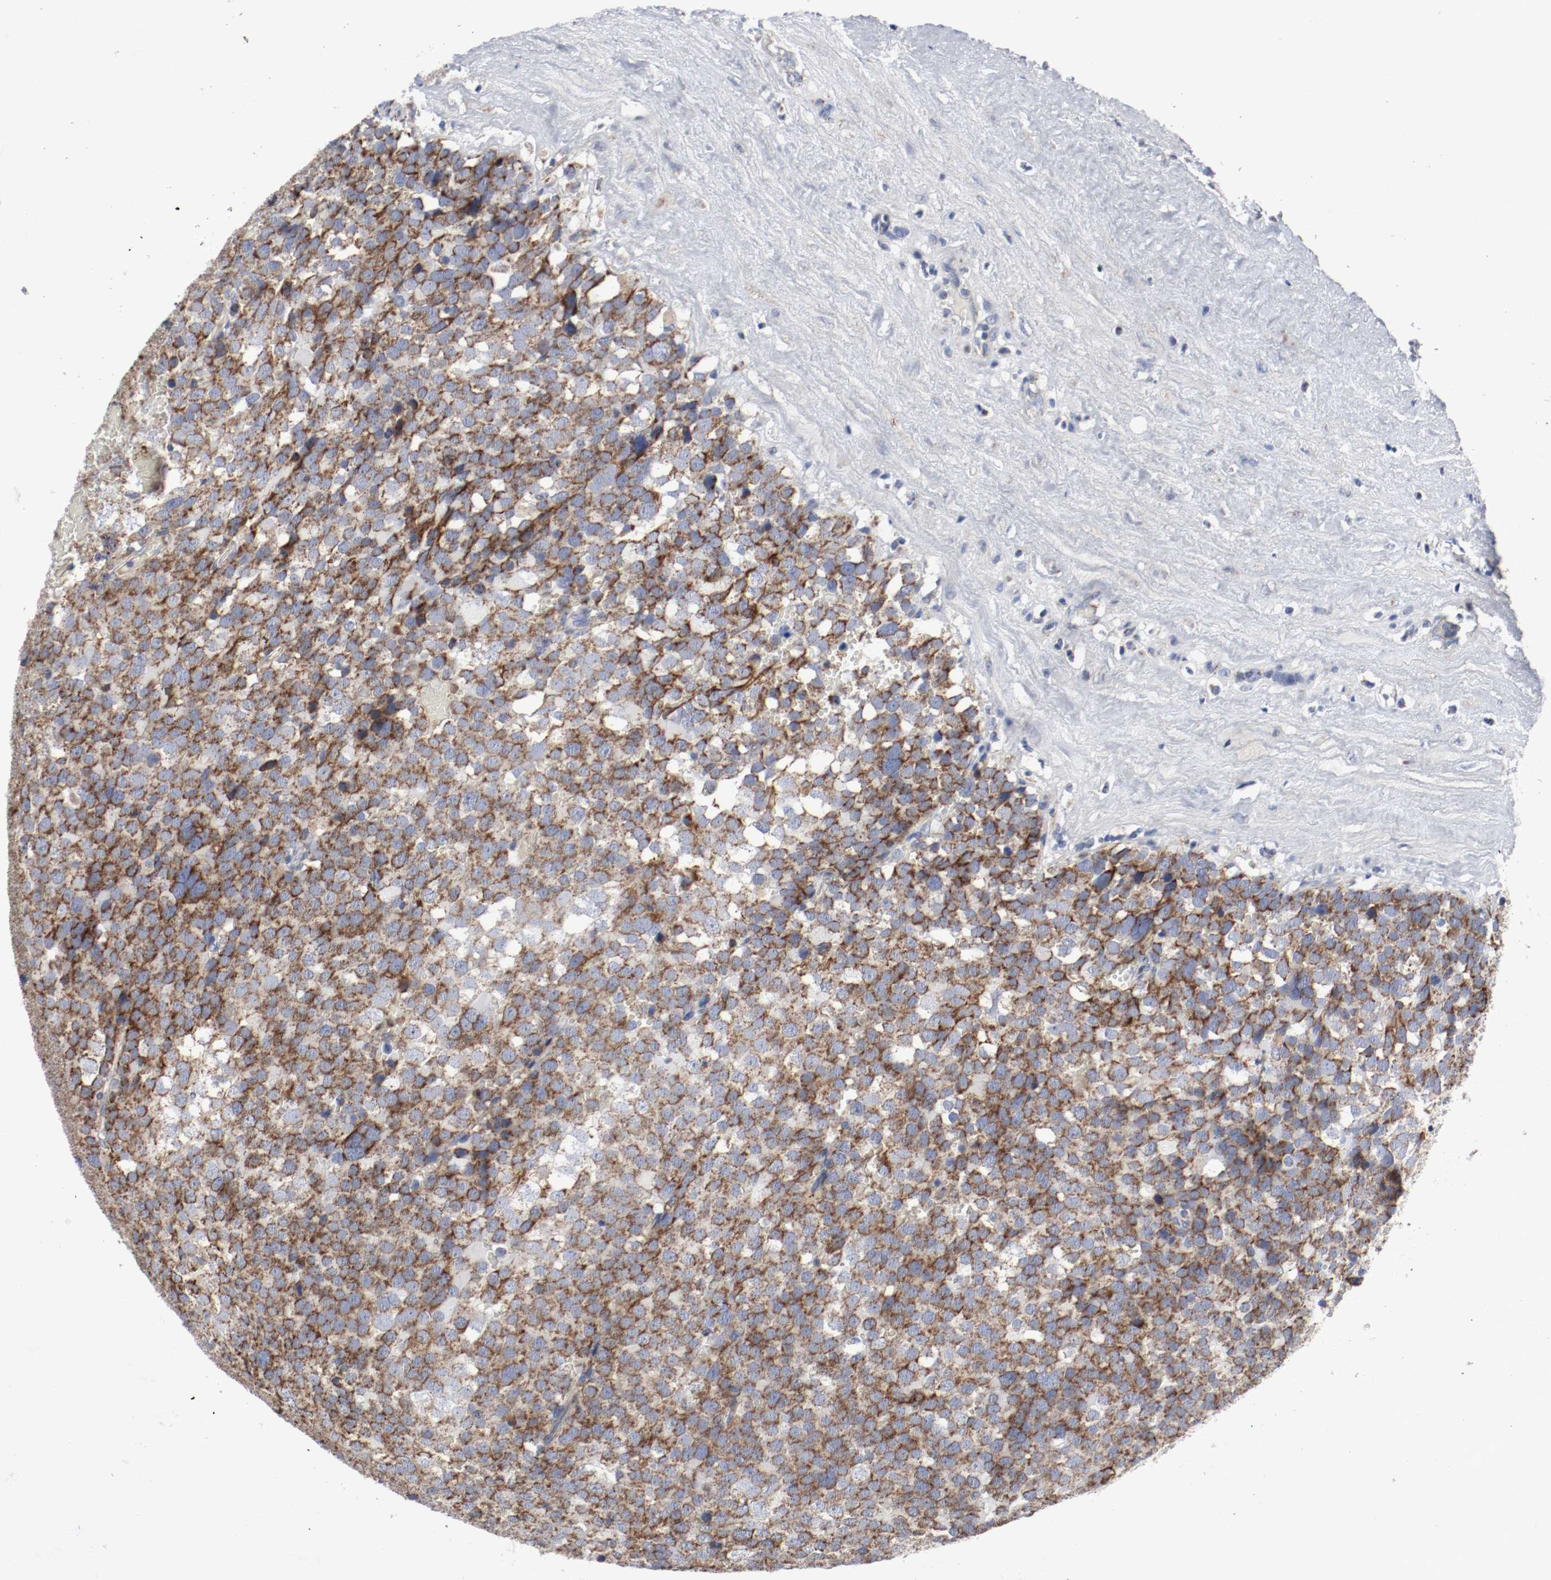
{"staining": {"intensity": "moderate", "quantity": ">75%", "location": "cytoplasmic/membranous"}, "tissue": "testis cancer", "cell_type": "Tumor cells", "image_type": "cancer", "snomed": [{"axis": "morphology", "description": "Seminoma, NOS"}, {"axis": "topography", "description": "Testis"}], "caption": "Testis cancer (seminoma) stained for a protein shows moderate cytoplasmic/membranous positivity in tumor cells. (Brightfield microscopy of DAB IHC at high magnification).", "gene": "AFG3L2", "patient": {"sex": "male", "age": 71}}